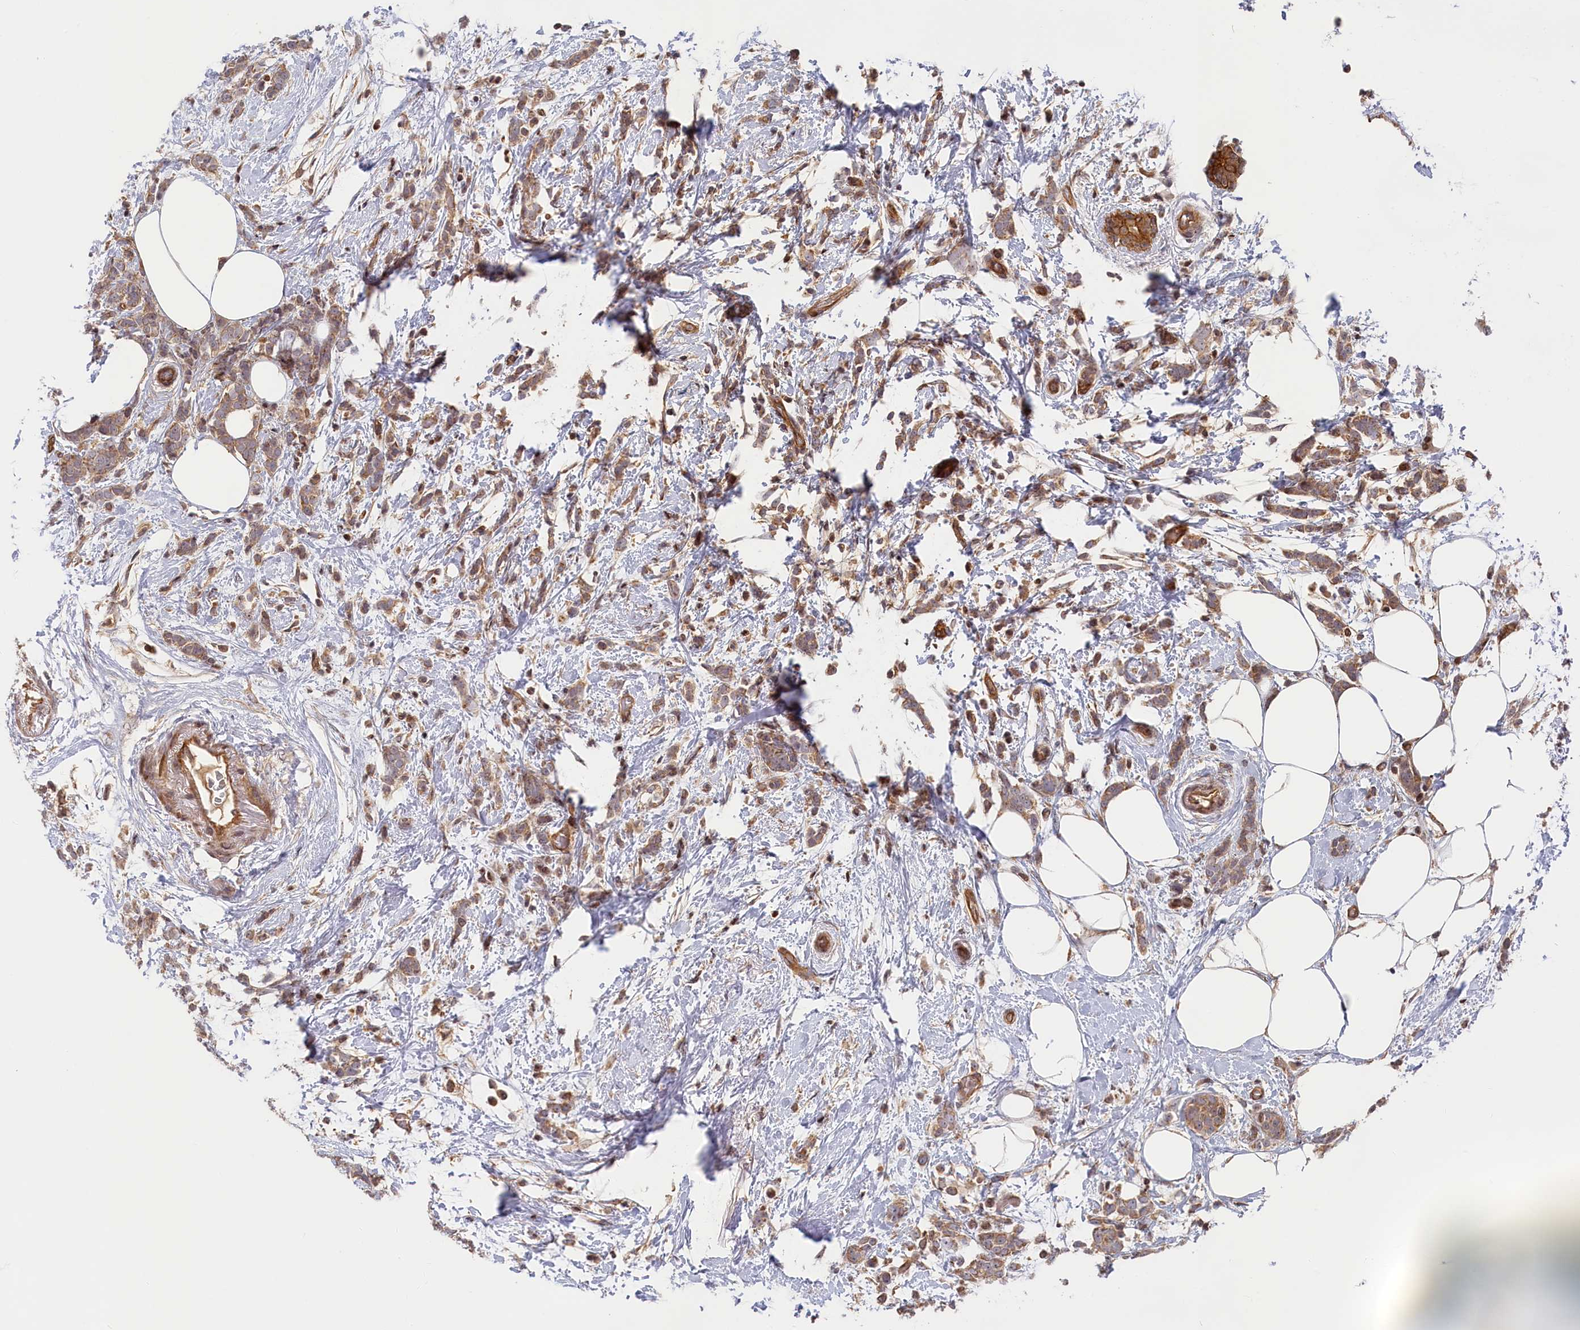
{"staining": {"intensity": "weak", "quantity": ">75%", "location": "cytoplasmic/membranous"}, "tissue": "breast cancer", "cell_type": "Tumor cells", "image_type": "cancer", "snomed": [{"axis": "morphology", "description": "Lobular carcinoma"}, {"axis": "topography", "description": "Breast"}], "caption": "Weak cytoplasmic/membranous expression for a protein is seen in approximately >75% of tumor cells of breast cancer using immunohistochemistry.", "gene": "CEP44", "patient": {"sex": "female", "age": 58}}